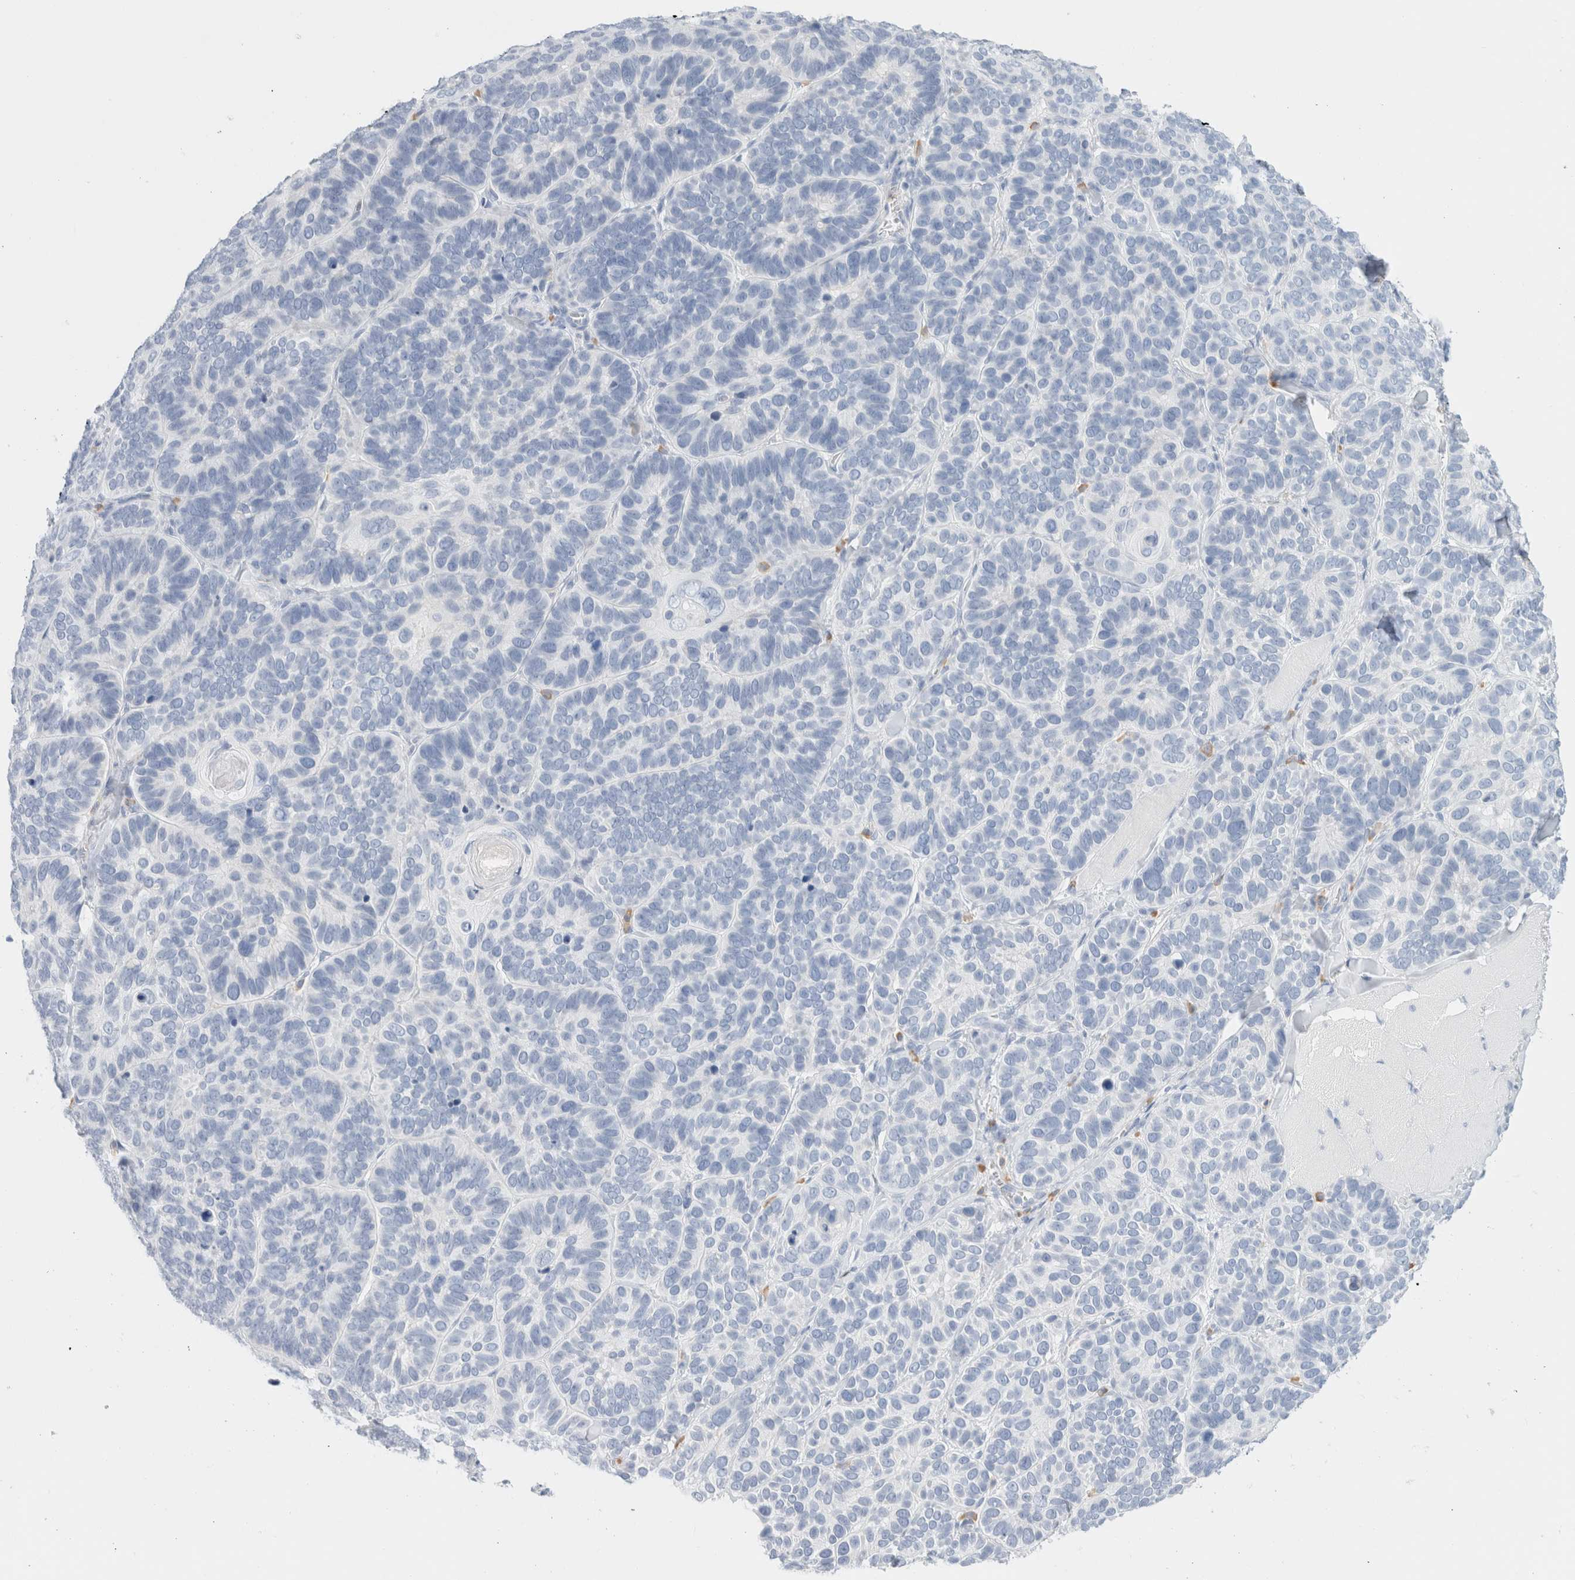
{"staining": {"intensity": "negative", "quantity": "none", "location": "none"}, "tissue": "skin cancer", "cell_type": "Tumor cells", "image_type": "cancer", "snomed": [{"axis": "morphology", "description": "Basal cell carcinoma"}, {"axis": "topography", "description": "Skin"}], "caption": "Protein analysis of skin basal cell carcinoma exhibits no significant expression in tumor cells. (DAB immunohistochemistry visualized using brightfield microscopy, high magnification).", "gene": "ARG1", "patient": {"sex": "male", "age": 62}}